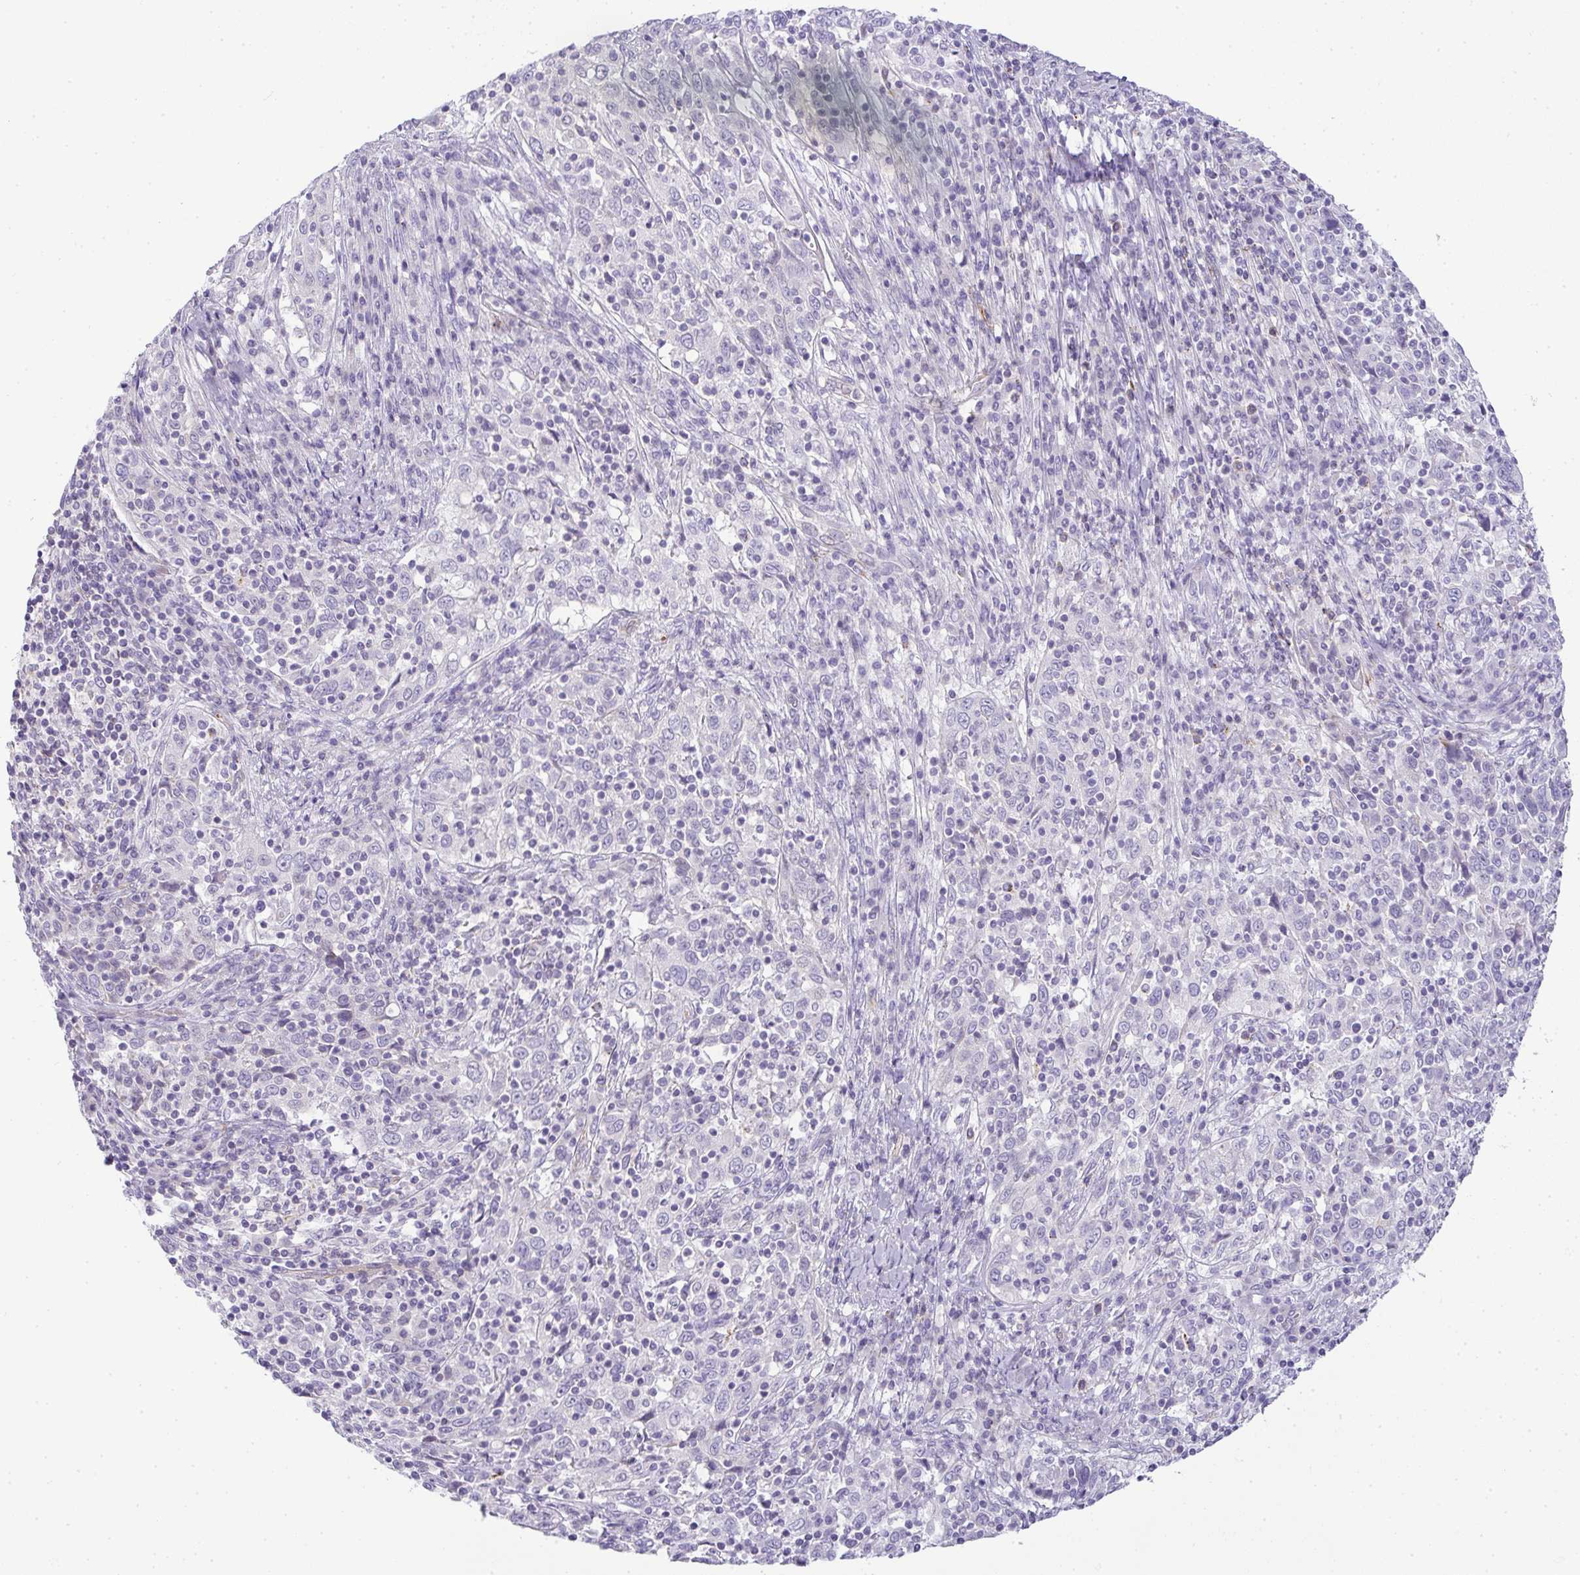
{"staining": {"intensity": "negative", "quantity": "none", "location": "none"}, "tissue": "cervical cancer", "cell_type": "Tumor cells", "image_type": "cancer", "snomed": [{"axis": "morphology", "description": "Squamous cell carcinoma, NOS"}, {"axis": "topography", "description": "Cervix"}], "caption": "Tumor cells show no significant protein staining in cervical squamous cell carcinoma.", "gene": "LIPE", "patient": {"sex": "female", "age": 46}}